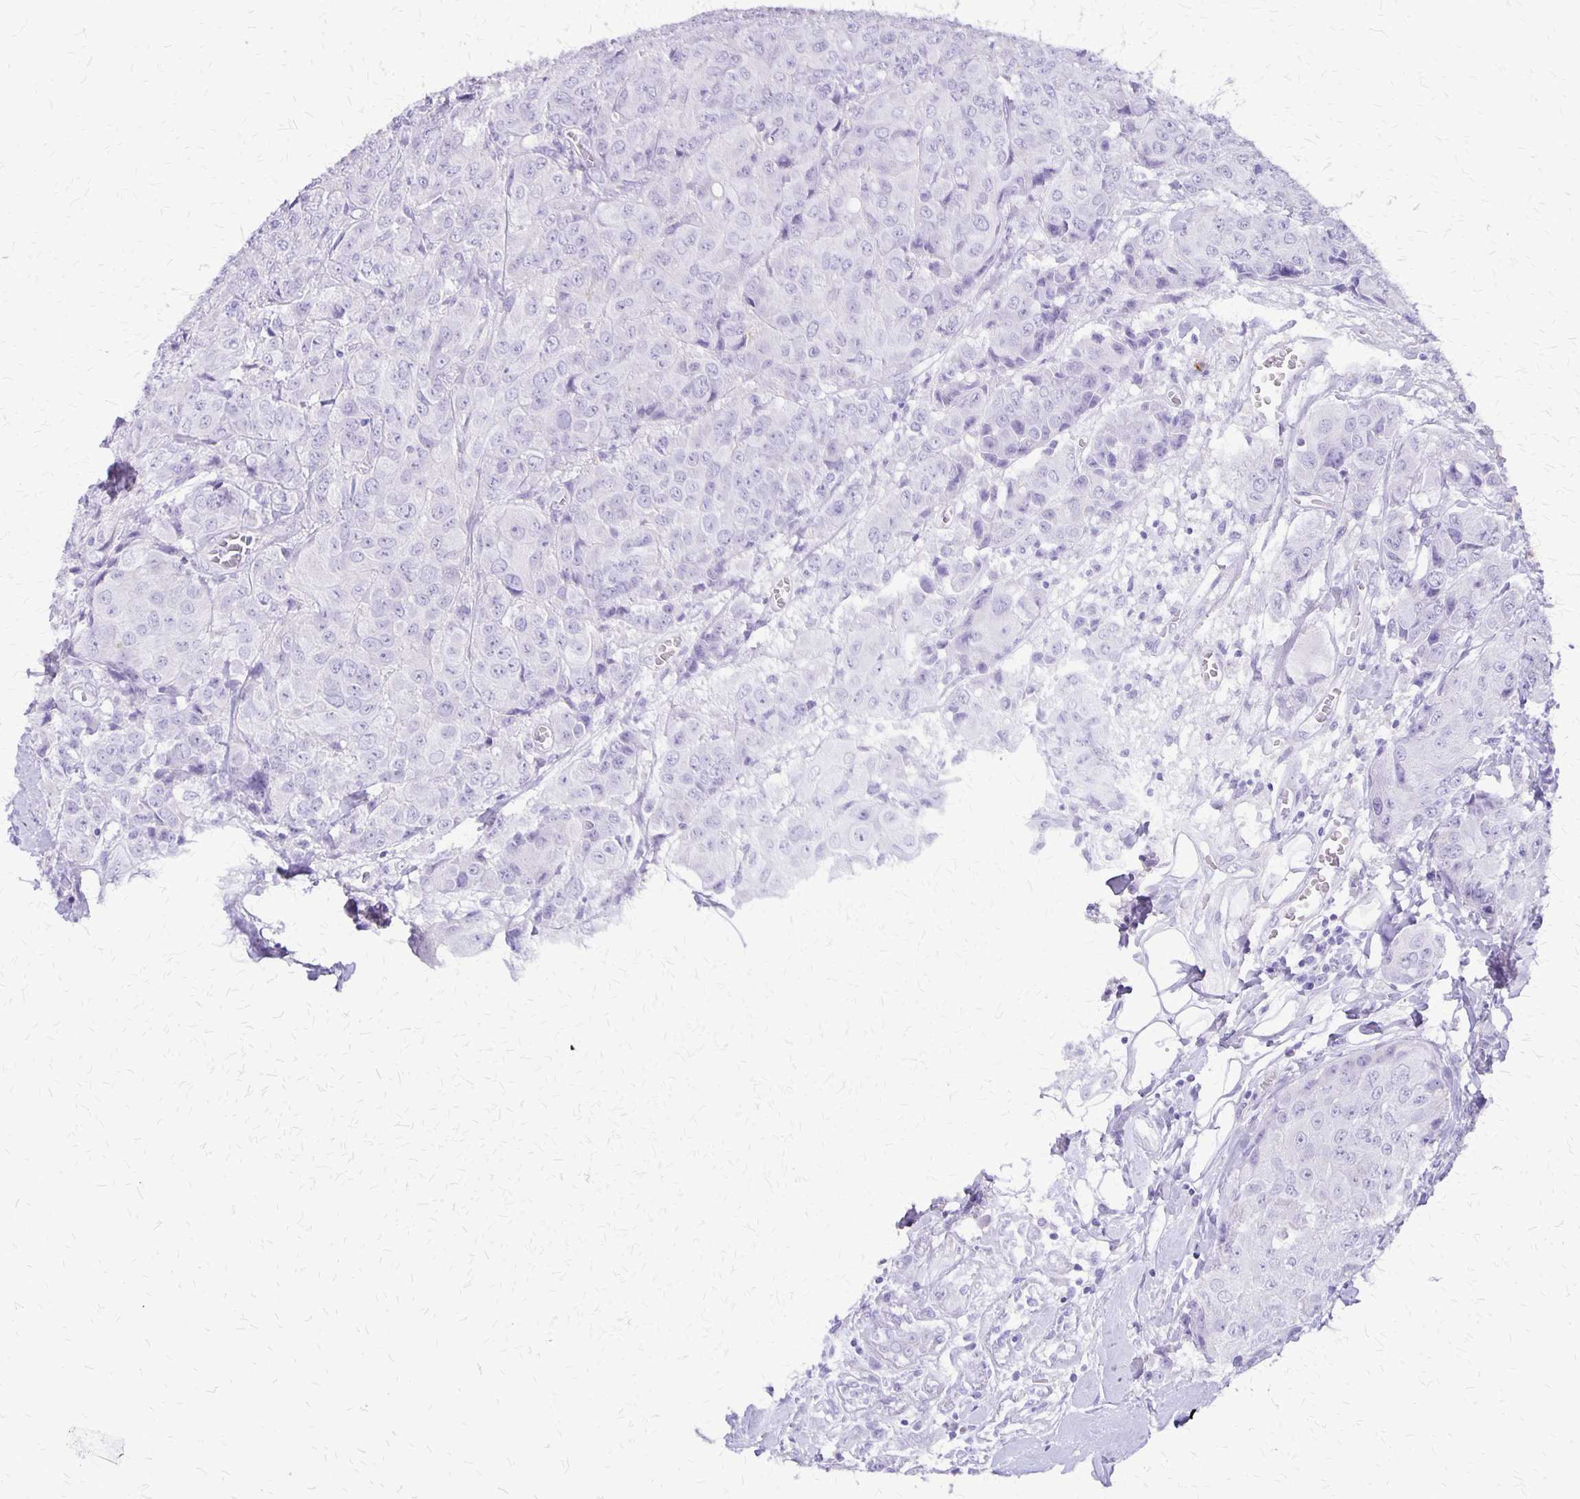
{"staining": {"intensity": "negative", "quantity": "none", "location": "none"}, "tissue": "breast cancer", "cell_type": "Tumor cells", "image_type": "cancer", "snomed": [{"axis": "morphology", "description": "Duct carcinoma"}, {"axis": "topography", "description": "Breast"}], "caption": "An image of human breast cancer is negative for staining in tumor cells.", "gene": "SLC13A2", "patient": {"sex": "female", "age": 43}}